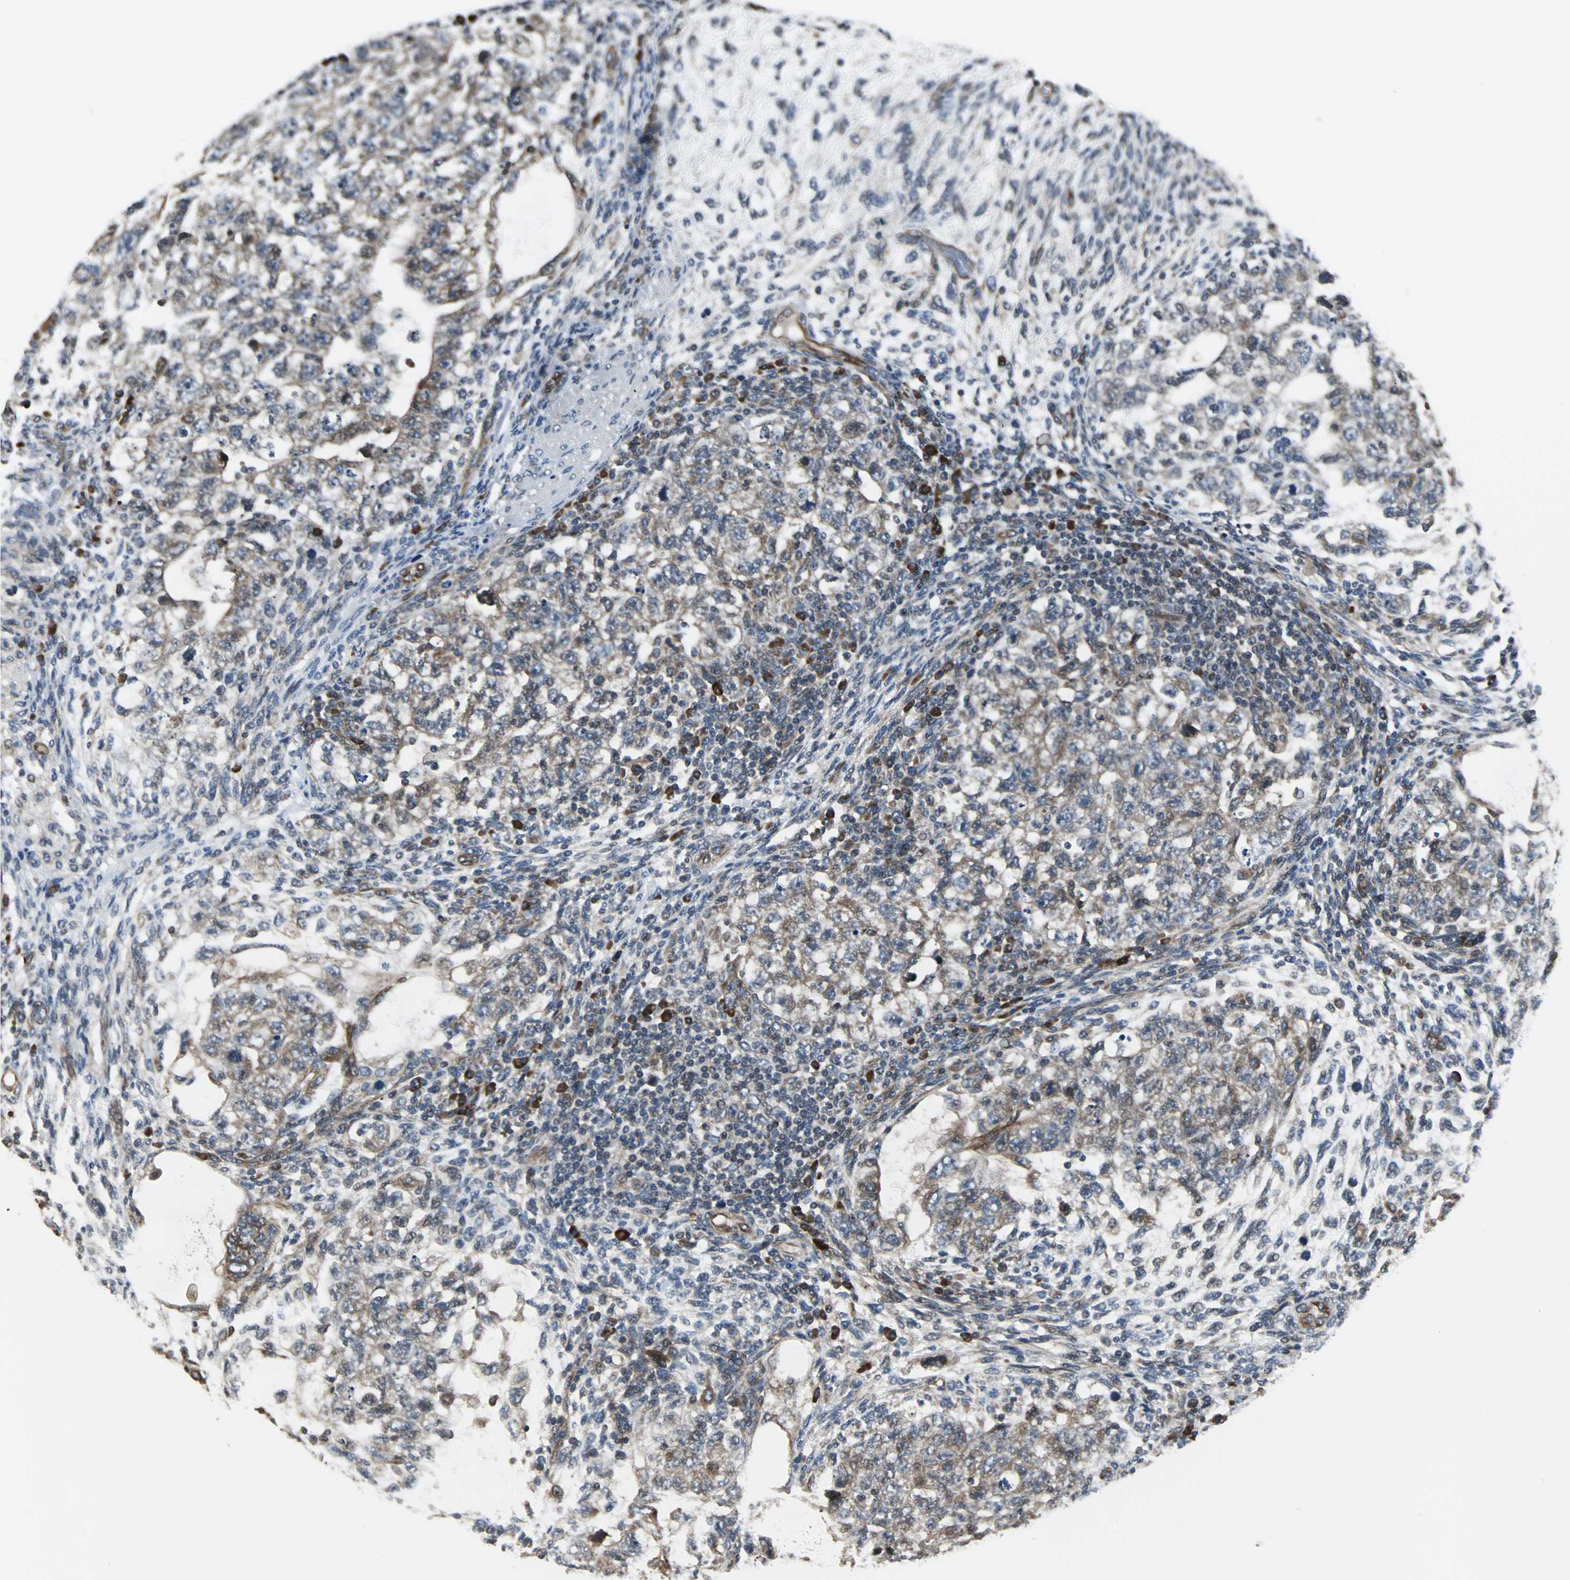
{"staining": {"intensity": "weak", "quantity": "25%-75%", "location": "cytoplasmic/membranous"}, "tissue": "testis cancer", "cell_type": "Tumor cells", "image_type": "cancer", "snomed": [{"axis": "morphology", "description": "Normal tissue, NOS"}, {"axis": "morphology", "description": "Carcinoma, Embryonal, NOS"}, {"axis": "topography", "description": "Testis"}], "caption": "Immunohistochemical staining of testis cancer exhibits low levels of weak cytoplasmic/membranous protein expression in about 25%-75% of tumor cells.", "gene": "CHP1", "patient": {"sex": "male", "age": 36}}